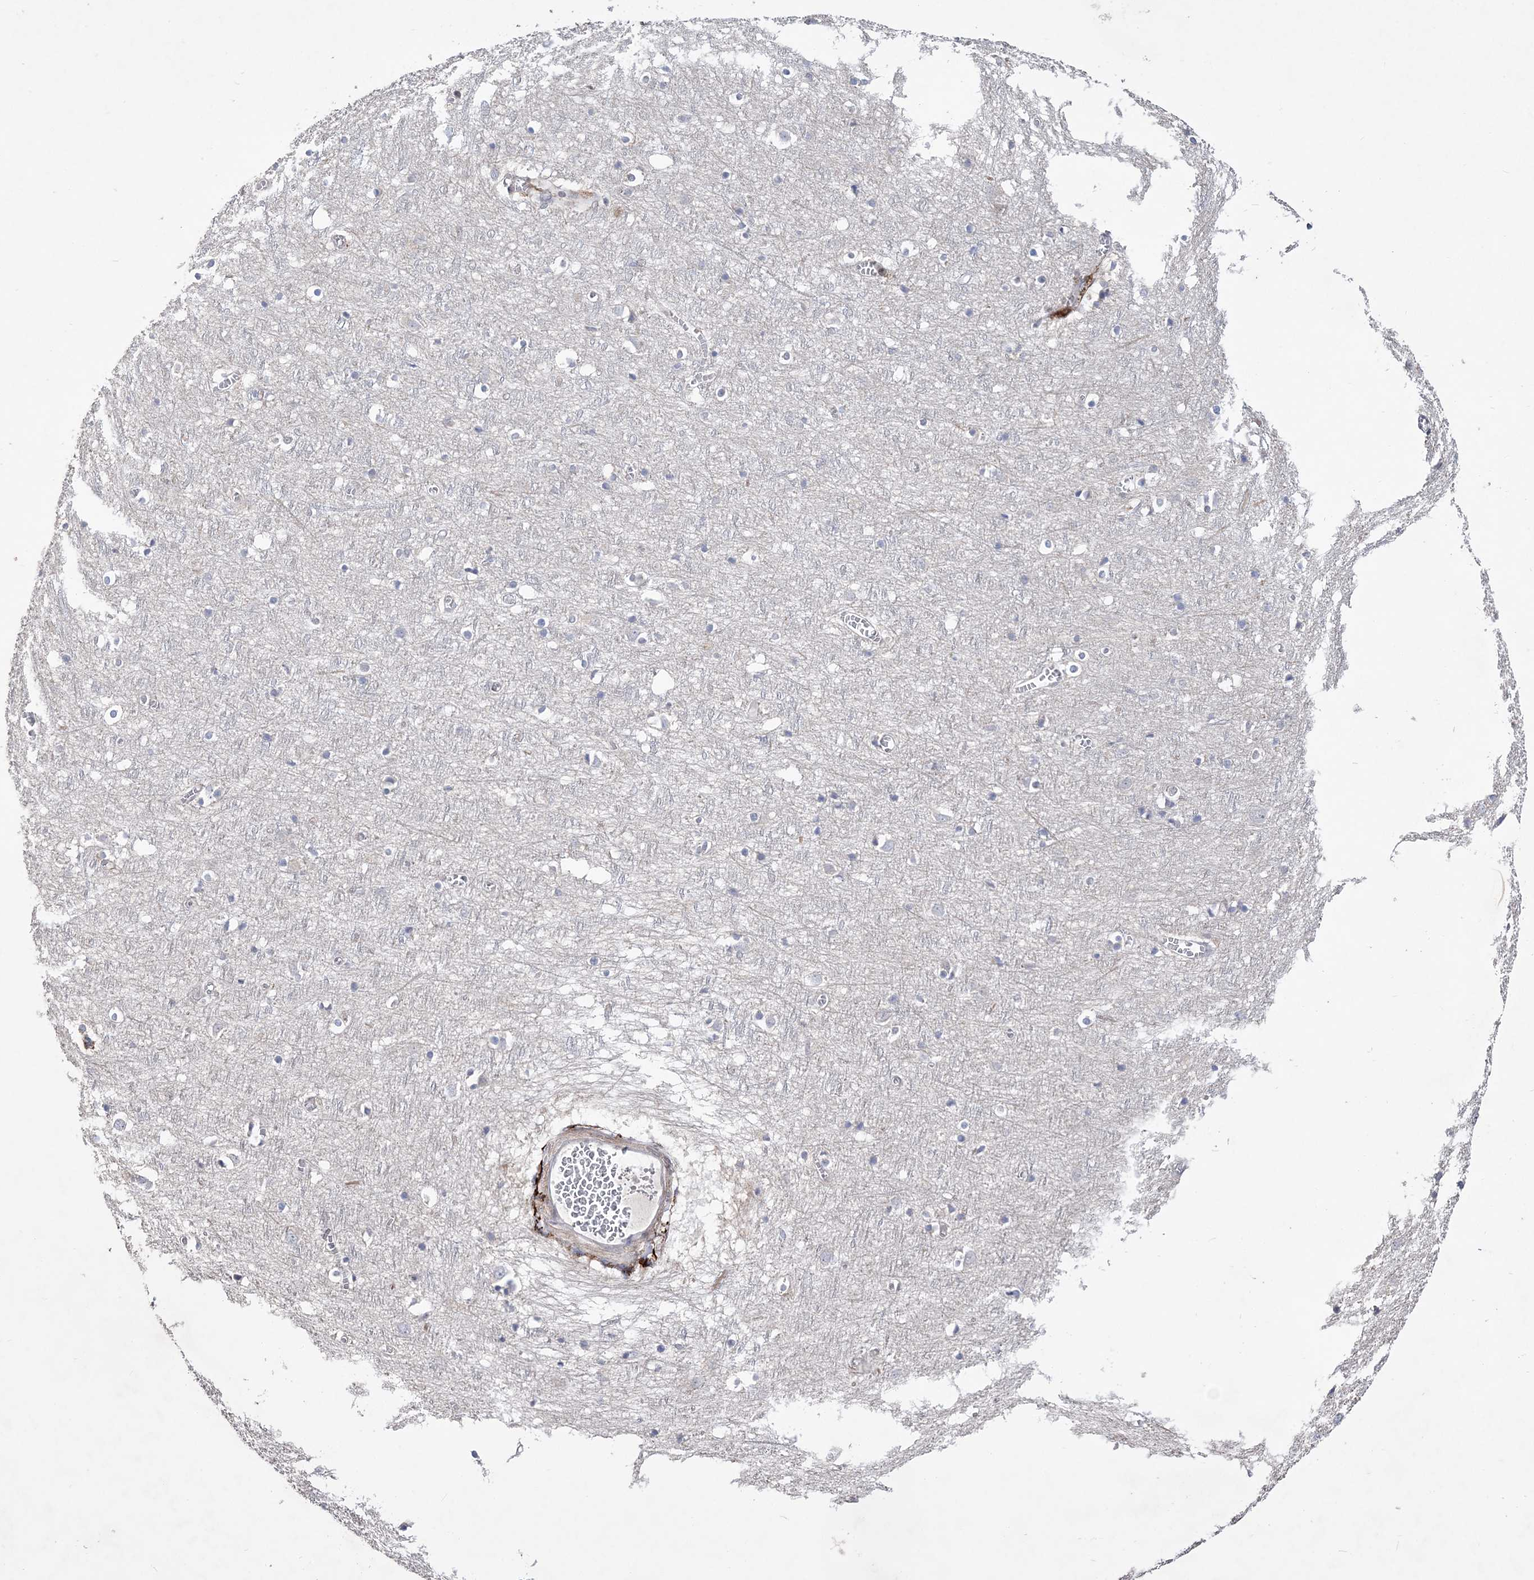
{"staining": {"intensity": "weak", "quantity": "<25%", "location": "cytoplasmic/membranous"}, "tissue": "cerebral cortex", "cell_type": "Endothelial cells", "image_type": "normal", "snomed": [{"axis": "morphology", "description": "Normal tissue, NOS"}, {"axis": "topography", "description": "Cerebral cortex"}], "caption": "This is an IHC micrograph of normal cerebral cortex. There is no staining in endothelial cells.", "gene": "BOD1L1", "patient": {"sex": "female", "age": 64}}